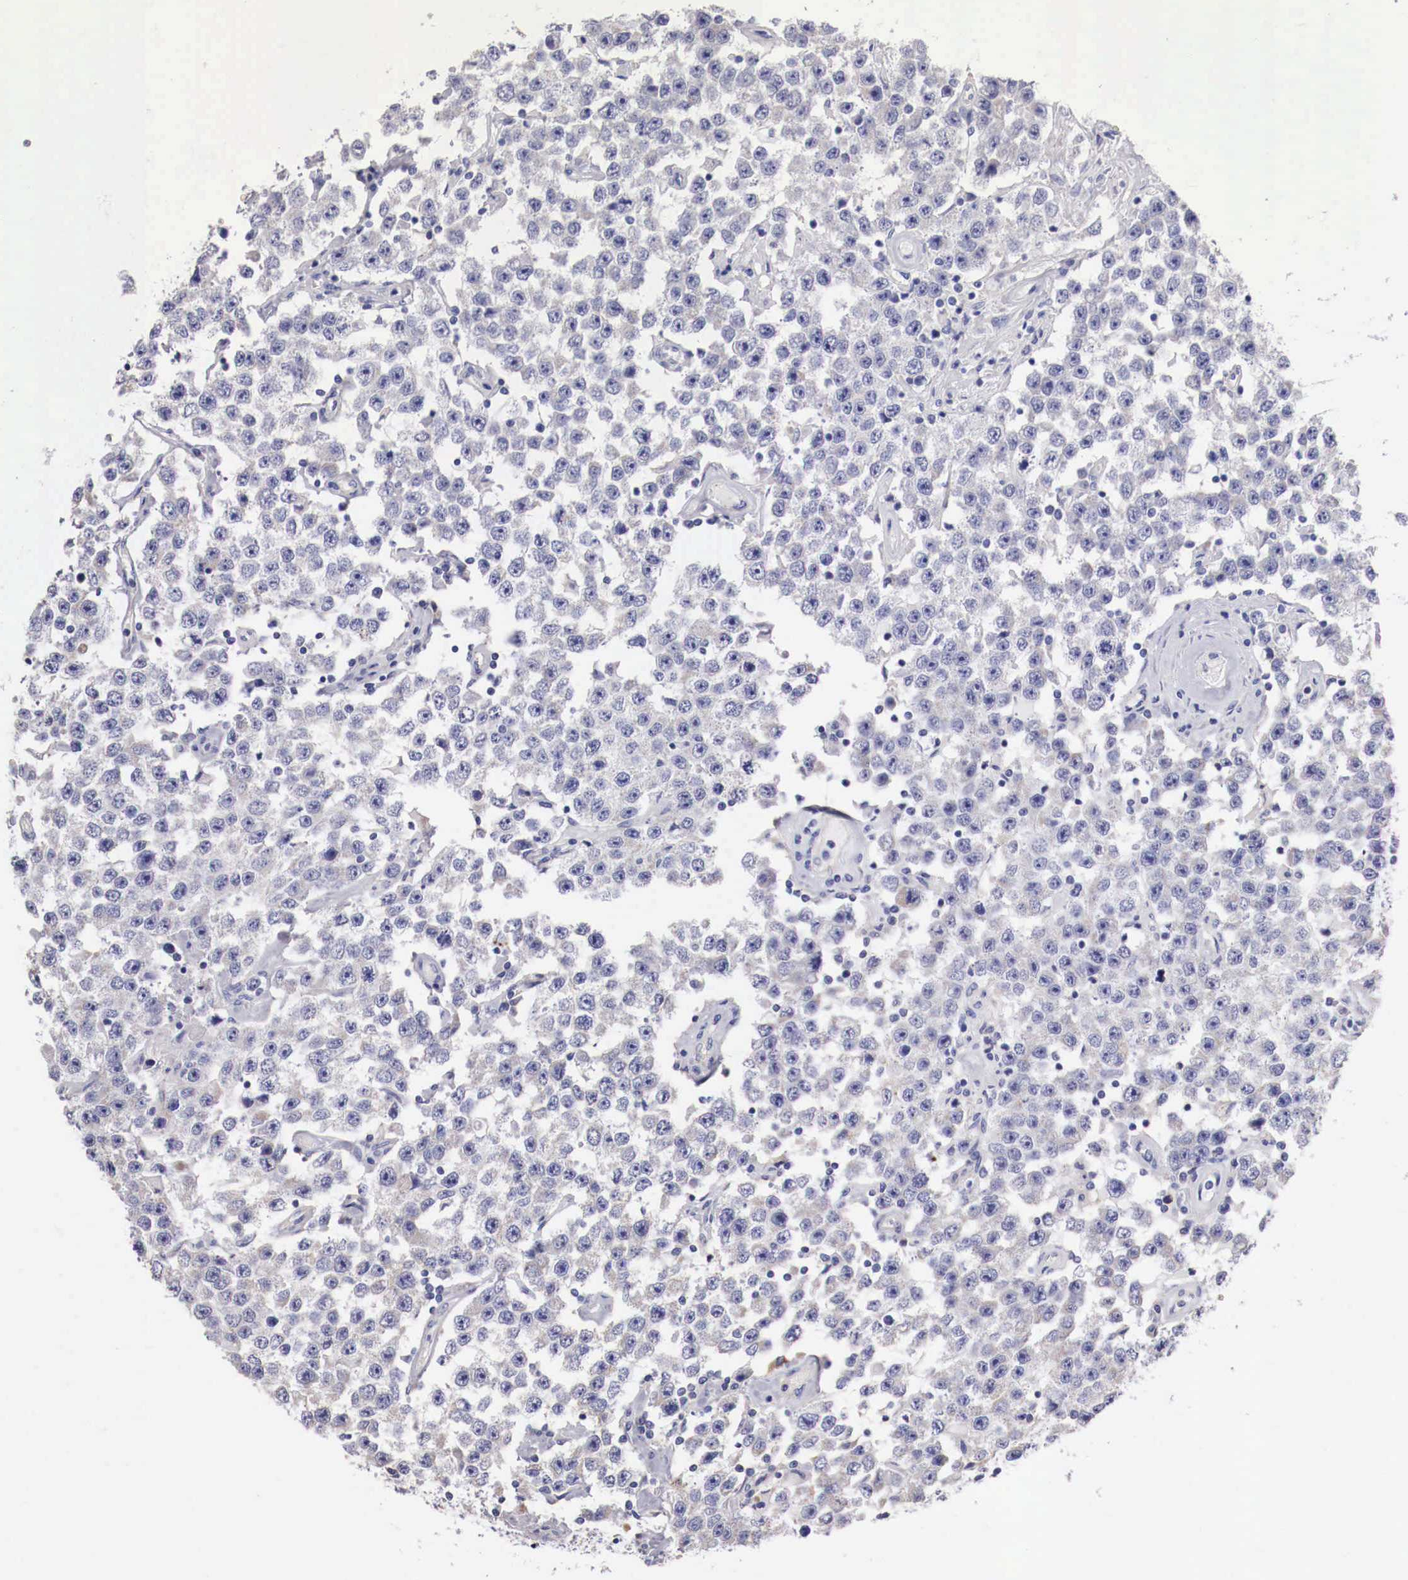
{"staining": {"intensity": "negative", "quantity": "none", "location": "none"}, "tissue": "testis cancer", "cell_type": "Tumor cells", "image_type": "cancer", "snomed": [{"axis": "morphology", "description": "Seminoma, NOS"}, {"axis": "topography", "description": "Testis"}], "caption": "The immunohistochemistry (IHC) photomicrograph has no significant staining in tumor cells of testis cancer (seminoma) tissue. (DAB IHC visualized using brightfield microscopy, high magnification).", "gene": "PITPNA", "patient": {"sex": "male", "age": 52}}